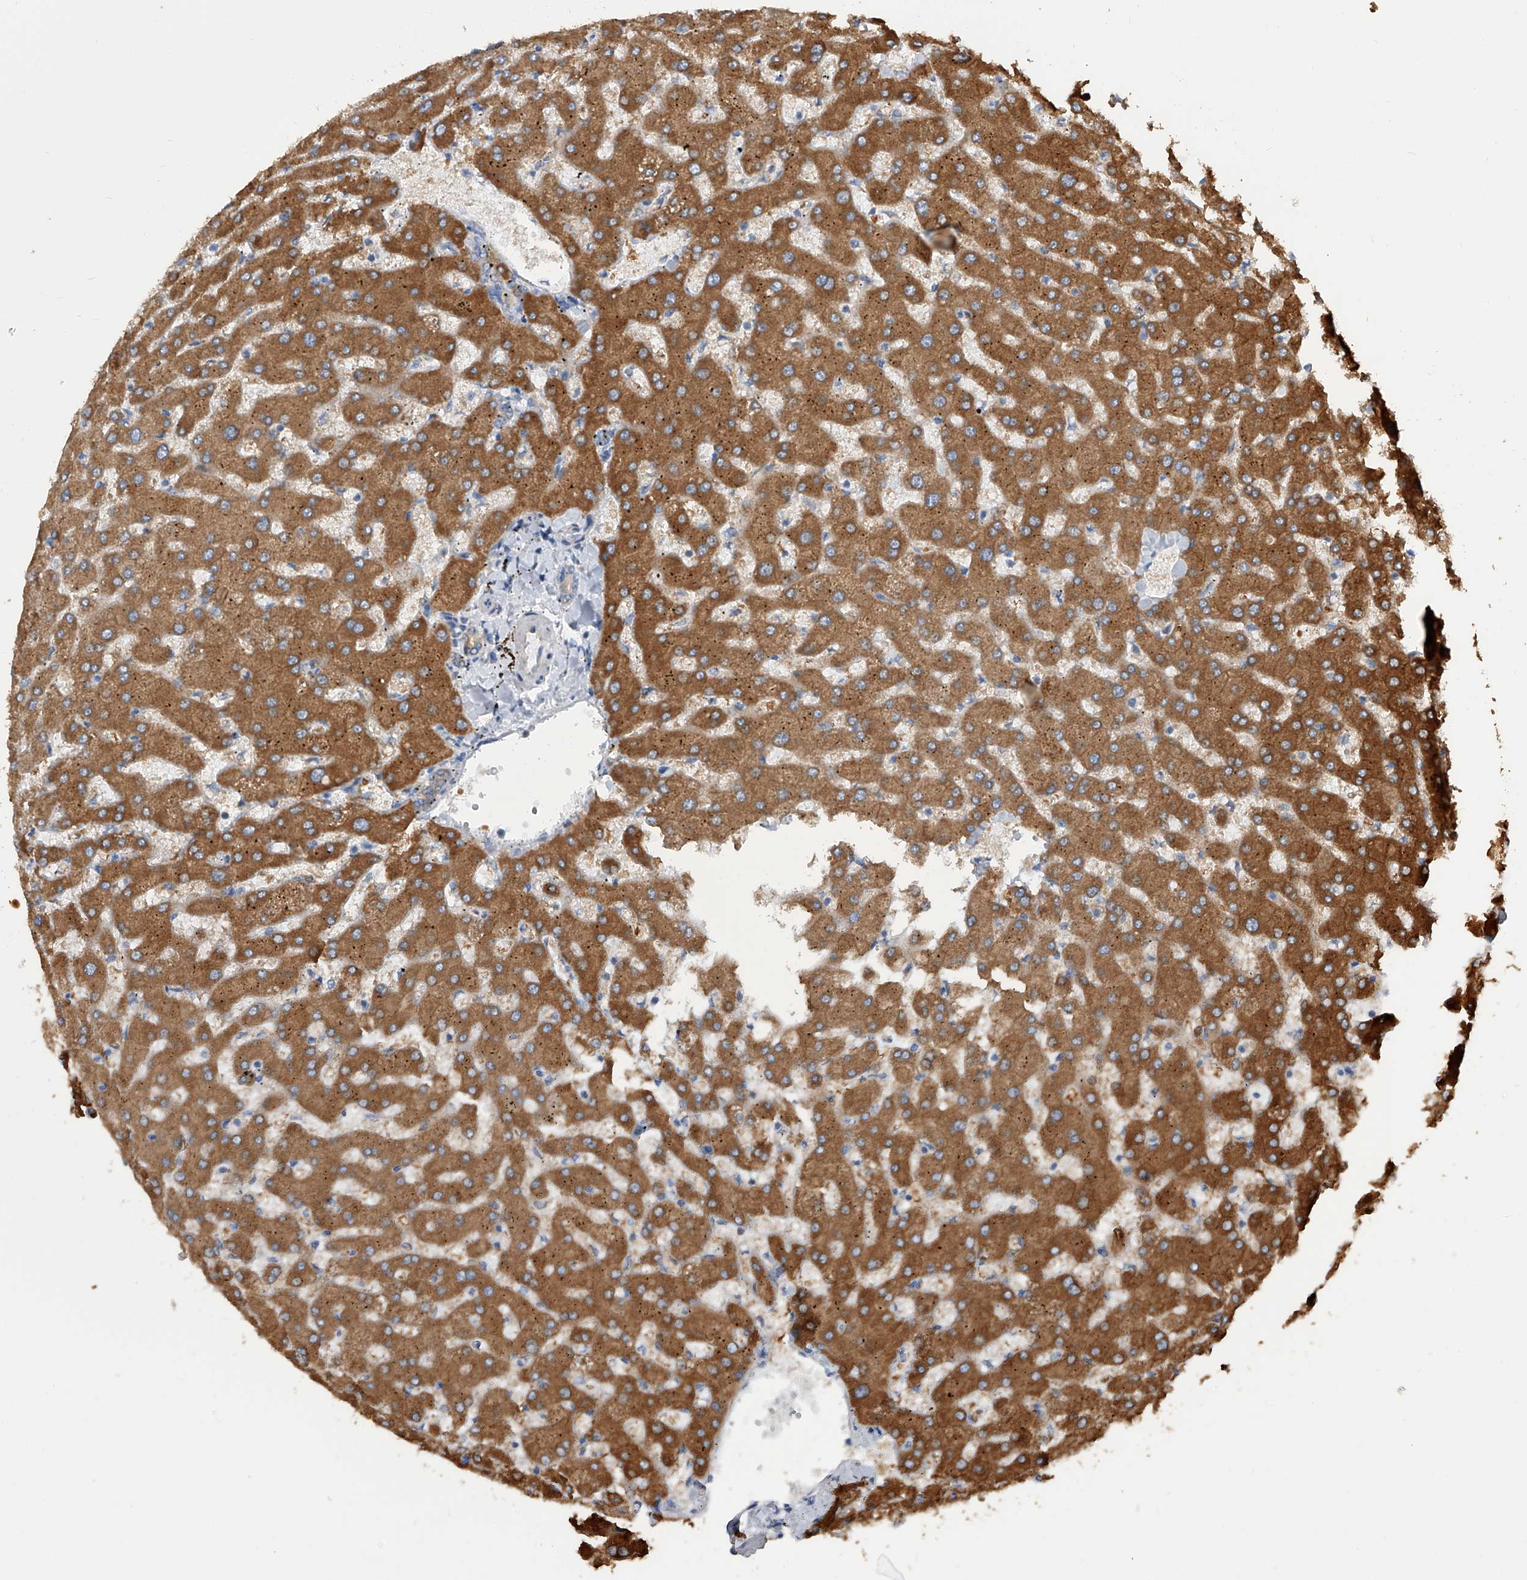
{"staining": {"intensity": "weak", "quantity": "25%-75%", "location": "cytoplasmic/membranous"}, "tissue": "liver", "cell_type": "Cholangiocytes", "image_type": "normal", "snomed": [{"axis": "morphology", "description": "Normal tissue, NOS"}, {"axis": "topography", "description": "Liver"}], "caption": "This micrograph reveals immunohistochemistry (IHC) staining of unremarkable human liver, with low weak cytoplasmic/membranous staining in approximately 25%-75% of cholangiocytes.", "gene": "PDSS2", "patient": {"sex": "female", "age": 63}}